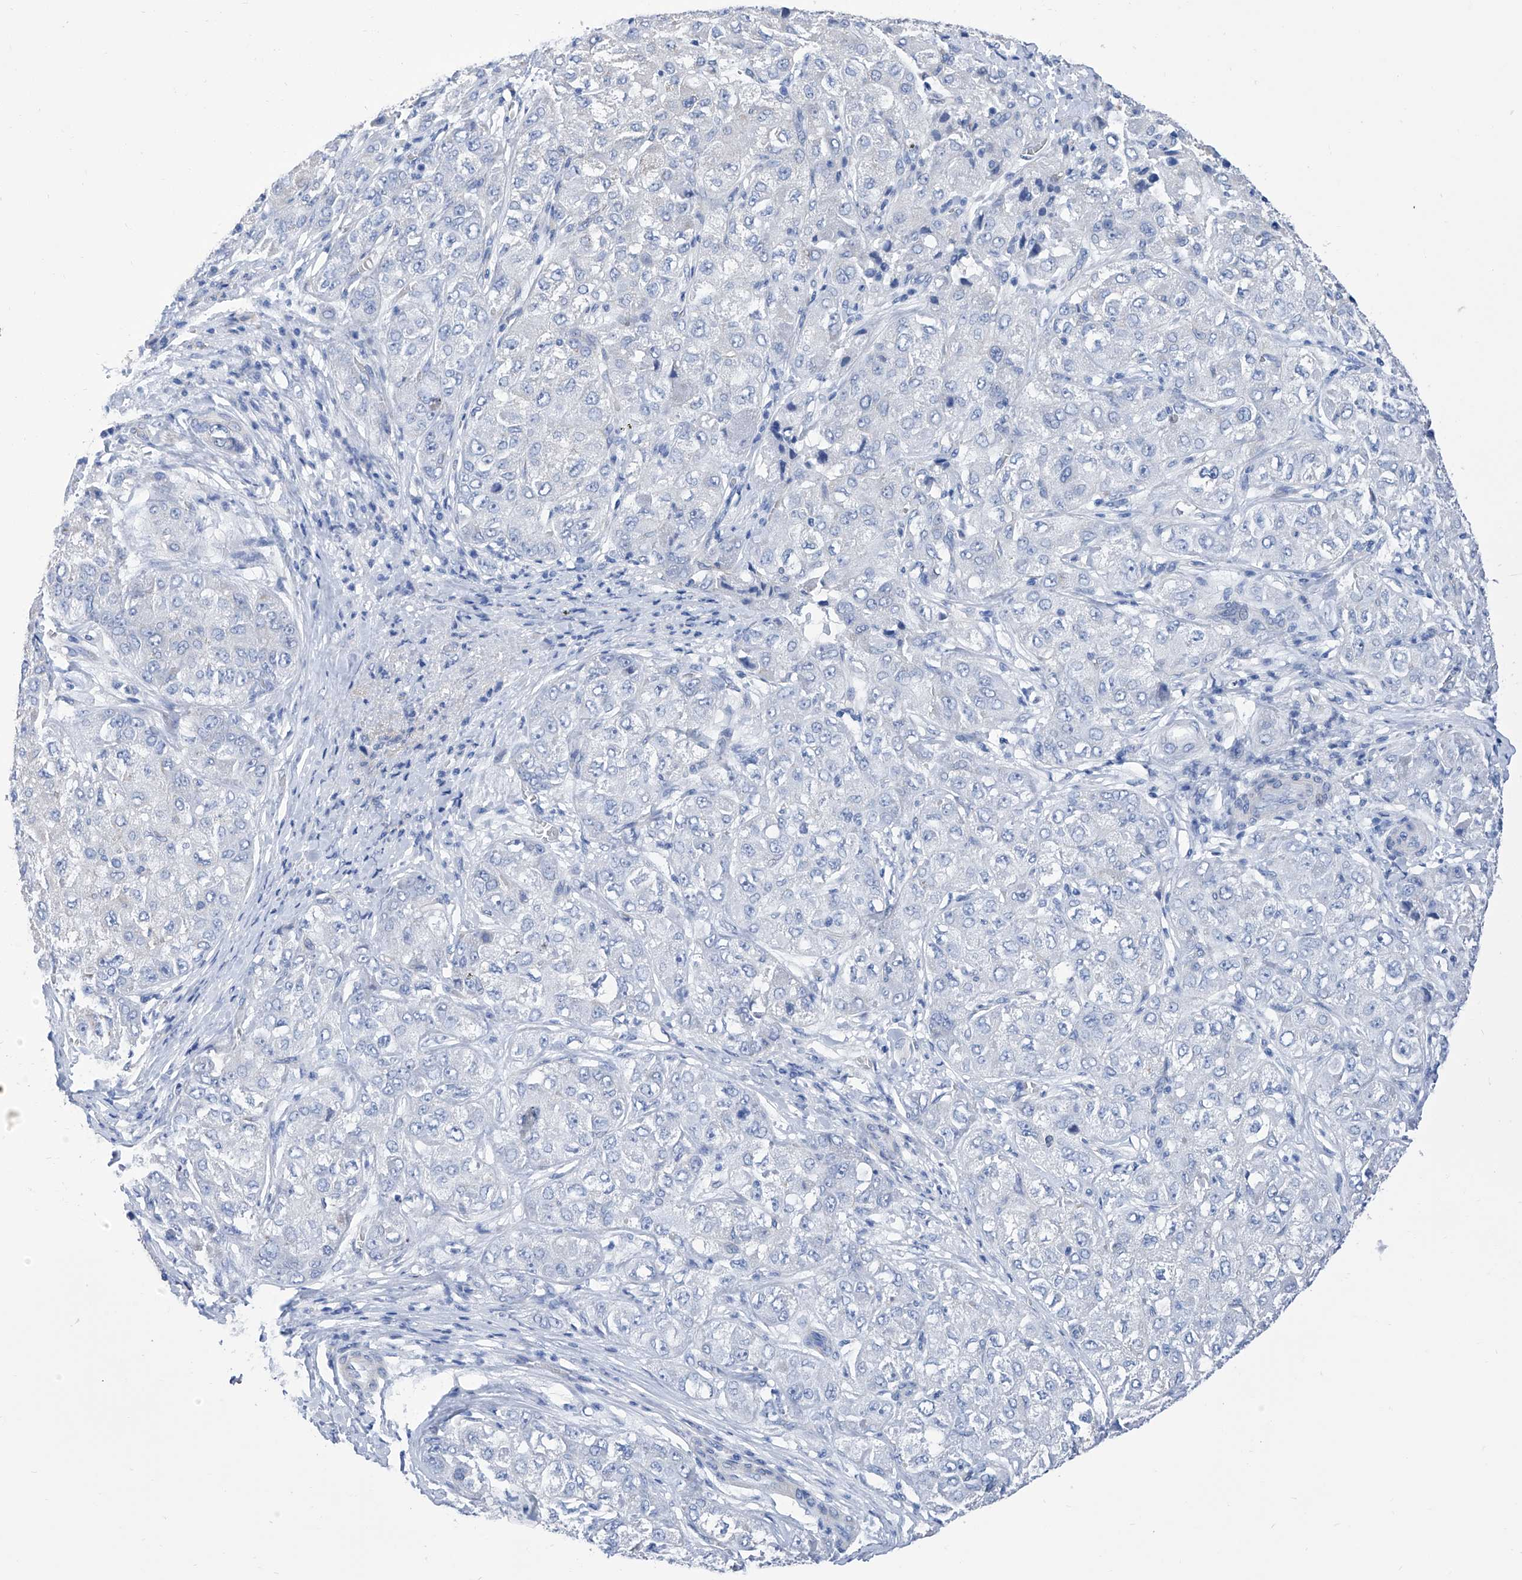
{"staining": {"intensity": "negative", "quantity": "none", "location": "none"}, "tissue": "liver cancer", "cell_type": "Tumor cells", "image_type": "cancer", "snomed": [{"axis": "morphology", "description": "Carcinoma, Hepatocellular, NOS"}, {"axis": "topography", "description": "Liver"}], "caption": "Hepatocellular carcinoma (liver) stained for a protein using immunohistochemistry (IHC) reveals no expression tumor cells.", "gene": "SMS", "patient": {"sex": "male", "age": 80}}